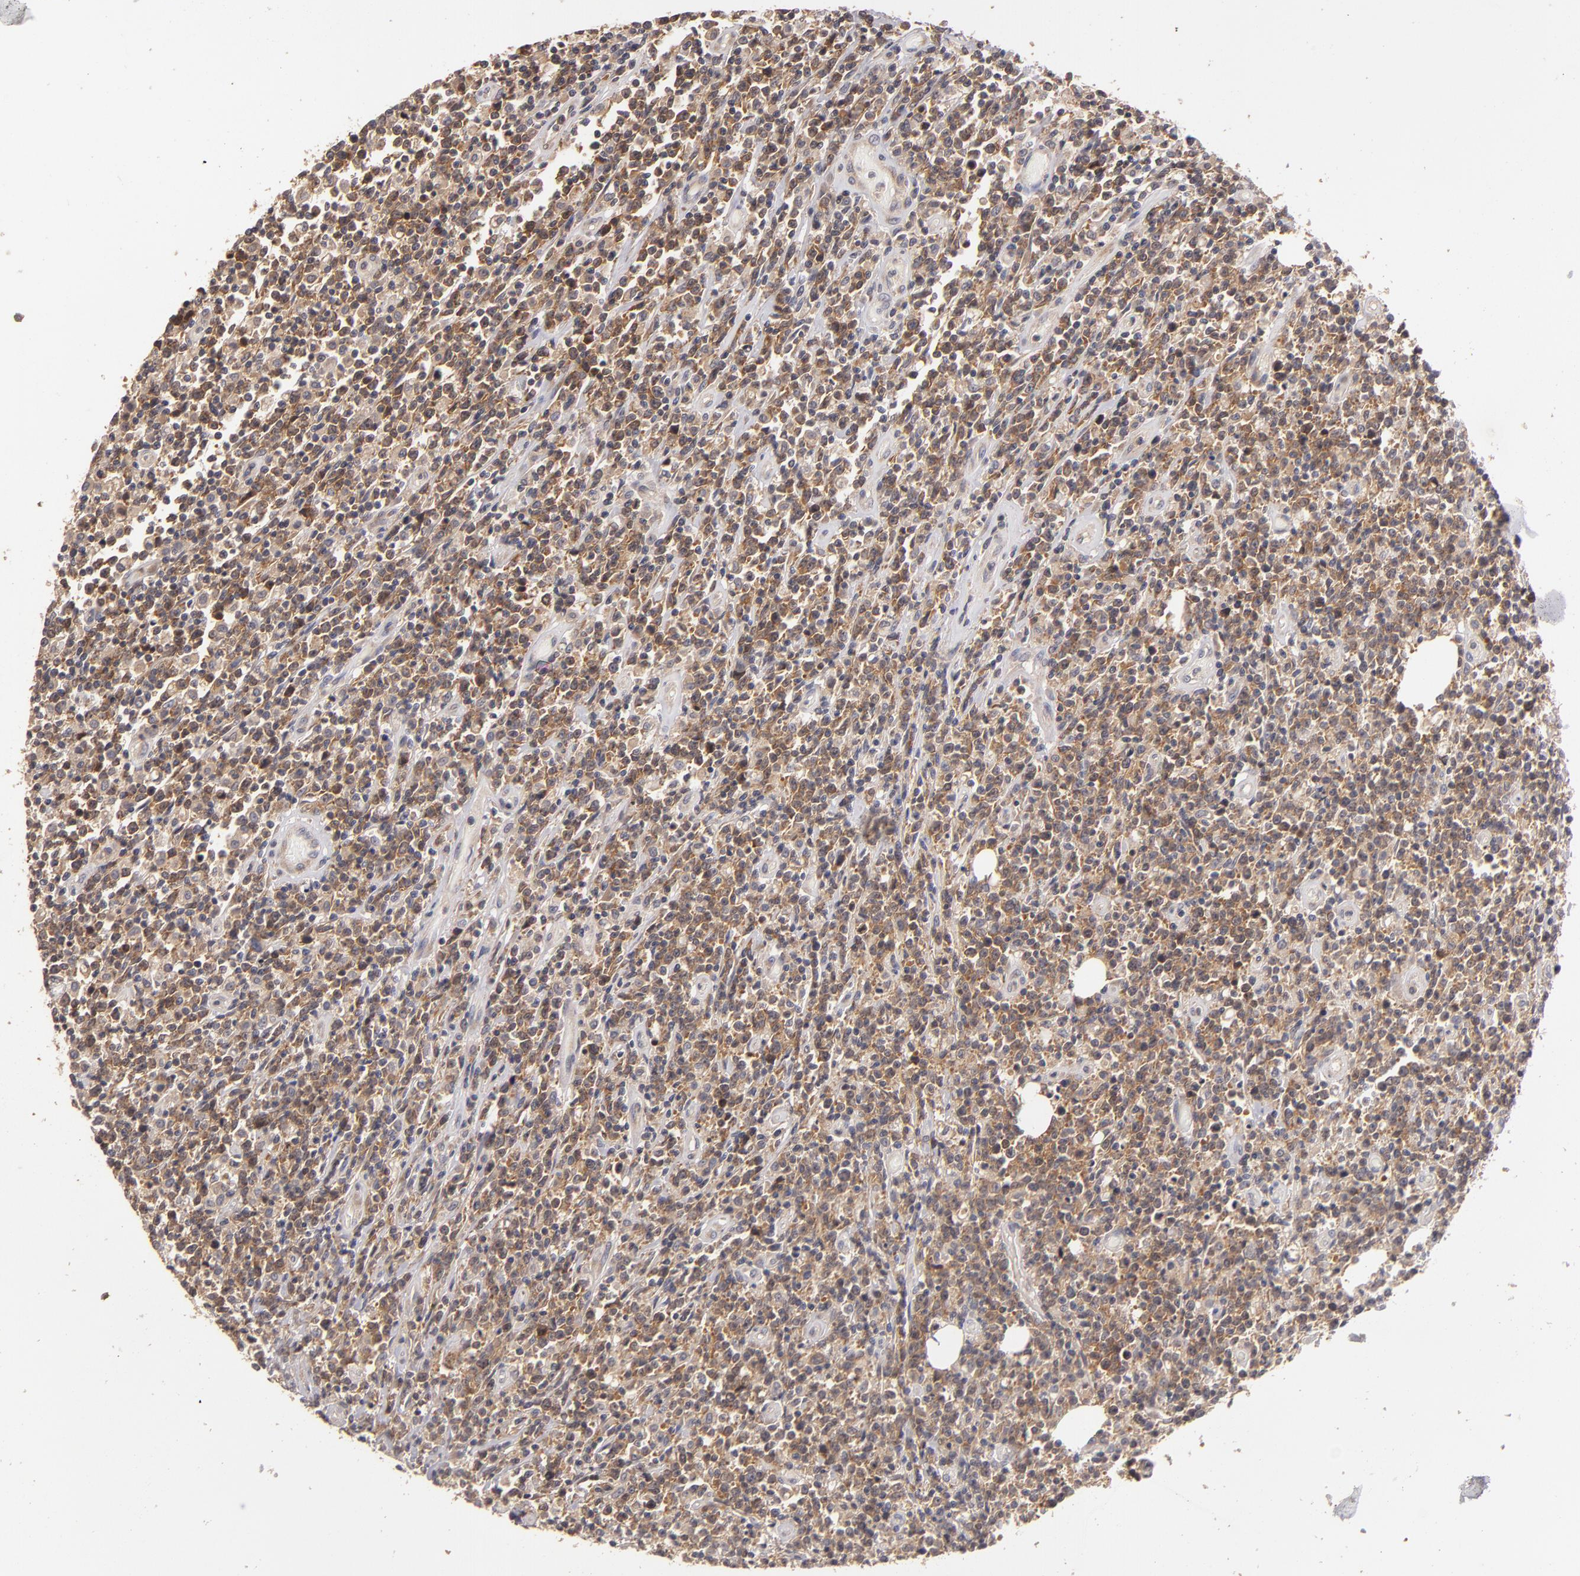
{"staining": {"intensity": "moderate", "quantity": "25%-75%", "location": "cytoplasmic/membranous"}, "tissue": "lymphoma", "cell_type": "Tumor cells", "image_type": "cancer", "snomed": [{"axis": "morphology", "description": "Malignant lymphoma, non-Hodgkin's type, High grade"}, {"axis": "topography", "description": "Colon"}], "caption": "High-magnification brightfield microscopy of malignant lymphoma, non-Hodgkin's type (high-grade) stained with DAB (brown) and counterstained with hematoxylin (blue). tumor cells exhibit moderate cytoplasmic/membranous expression is appreciated in about25%-75% of cells.", "gene": "UPF3B", "patient": {"sex": "male", "age": 82}}